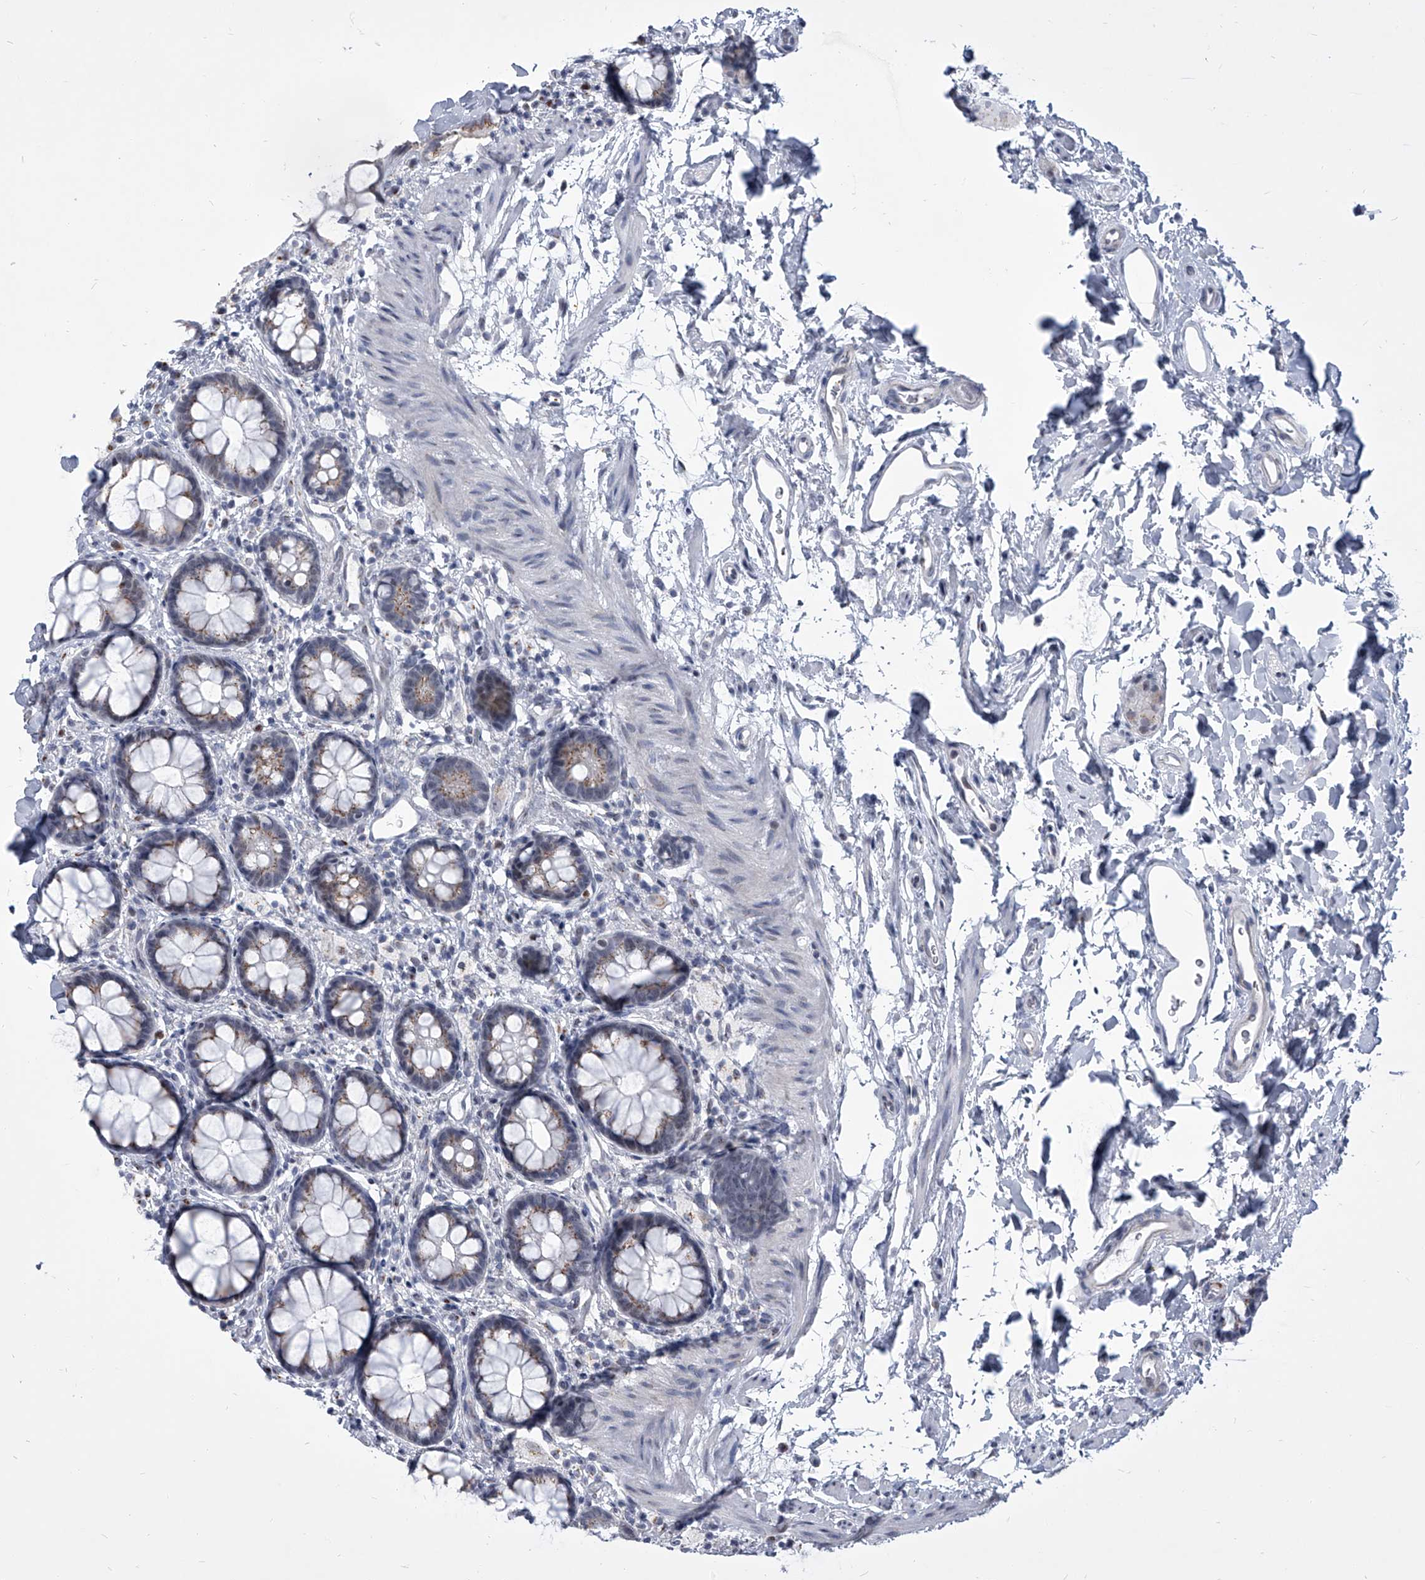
{"staining": {"intensity": "moderate", "quantity": "25%-75%", "location": "cytoplasmic/membranous"}, "tissue": "rectum", "cell_type": "Glandular cells", "image_type": "normal", "snomed": [{"axis": "morphology", "description": "Normal tissue, NOS"}, {"axis": "topography", "description": "Rectum"}], "caption": "A photomicrograph of rectum stained for a protein demonstrates moderate cytoplasmic/membranous brown staining in glandular cells.", "gene": "EVA1C", "patient": {"sex": "female", "age": 65}}